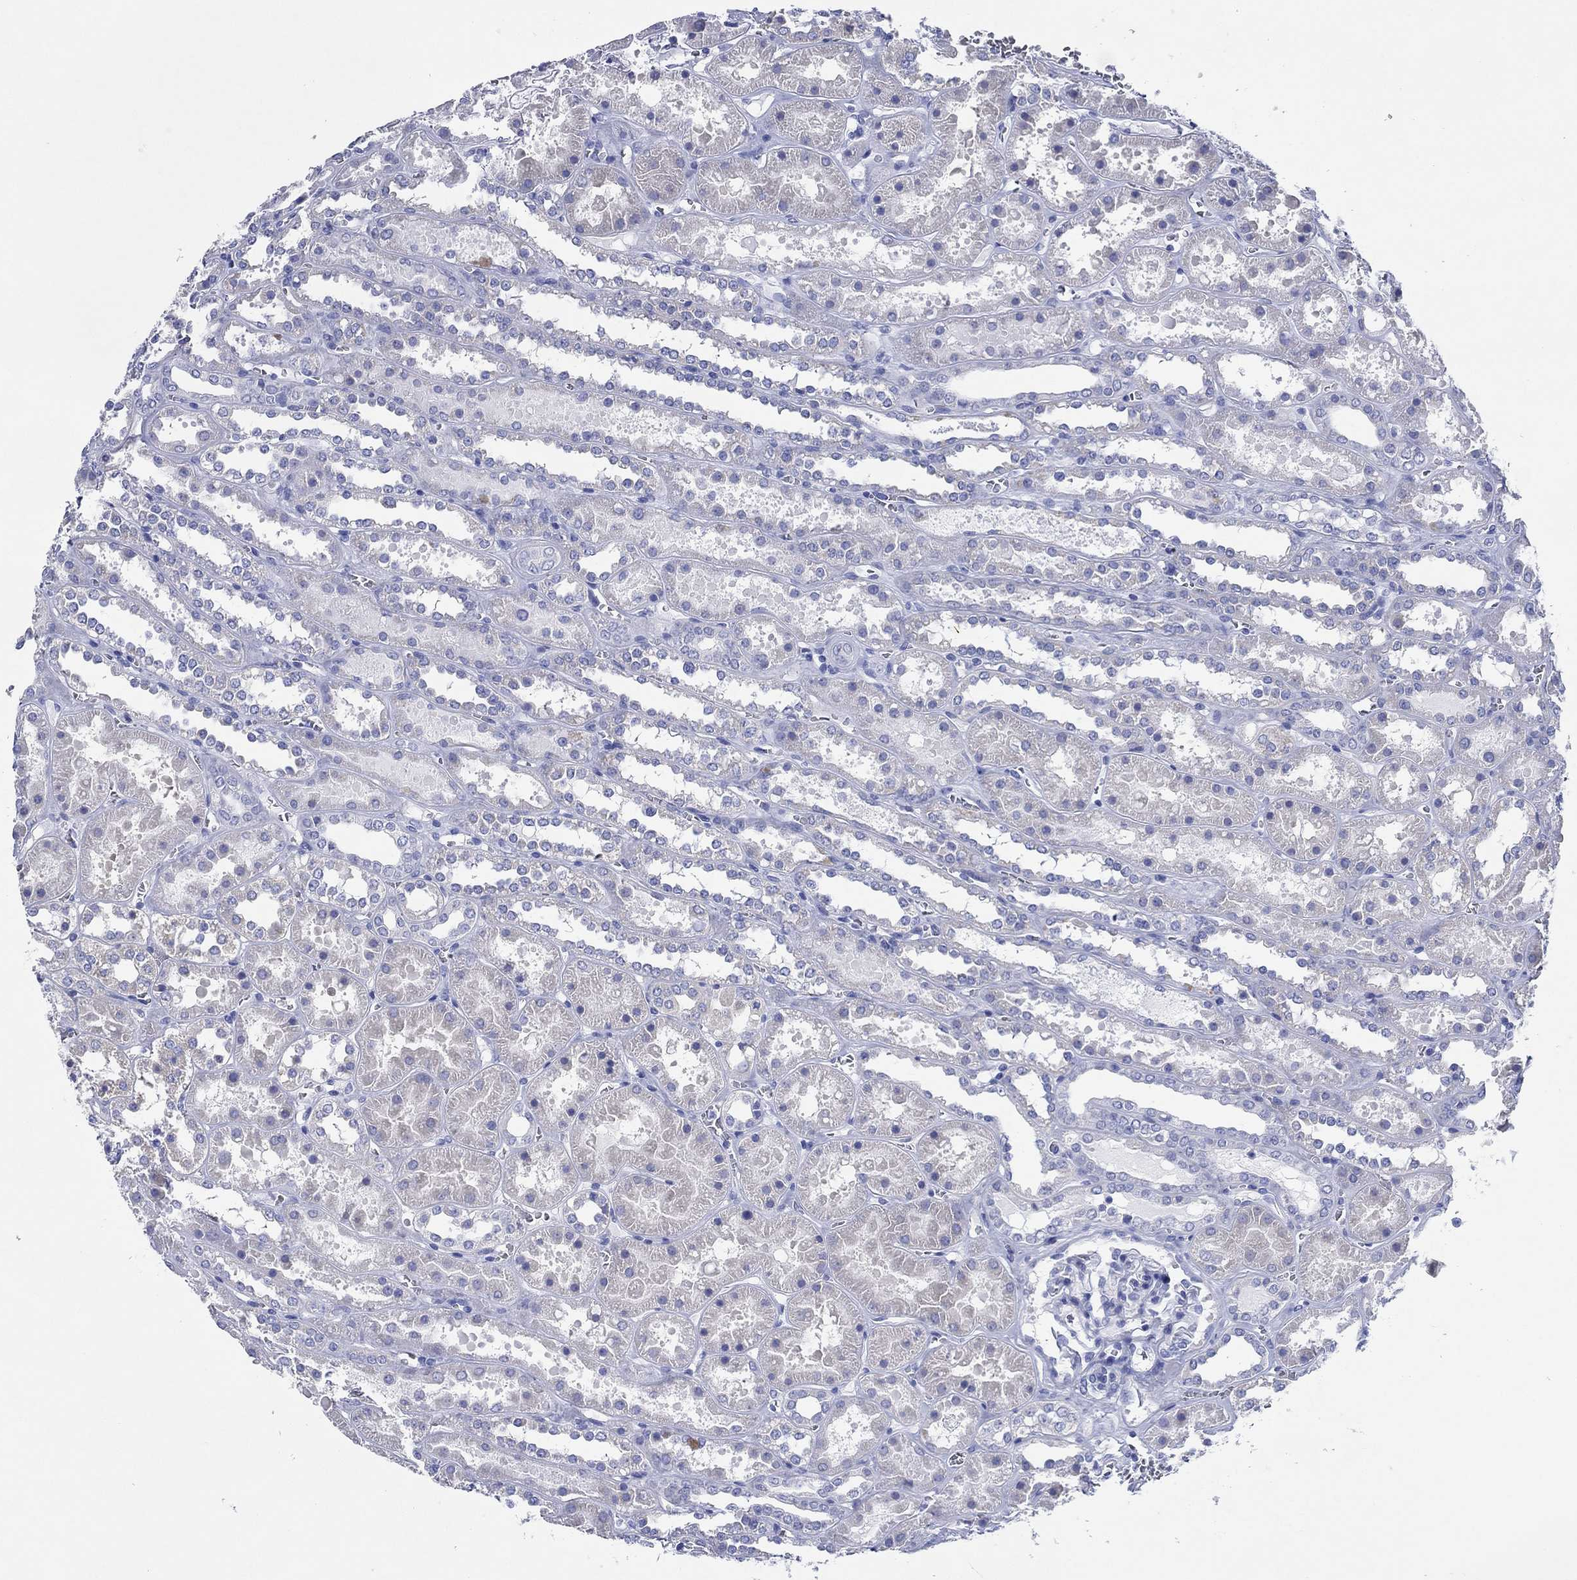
{"staining": {"intensity": "negative", "quantity": "none", "location": "none"}, "tissue": "kidney", "cell_type": "Cells in glomeruli", "image_type": "normal", "snomed": [{"axis": "morphology", "description": "Normal tissue, NOS"}, {"axis": "topography", "description": "Kidney"}], "caption": "A high-resolution image shows immunohistochemistry (IHC) staining of normal kidney, which displays no significant positivity in cells in glomeruli. (Brightfield microscopy of DAB immunohistochemistry (IHC) at high magnification).", "gene": "HCRT", "patient": {"sex": "female", "age": 41}}